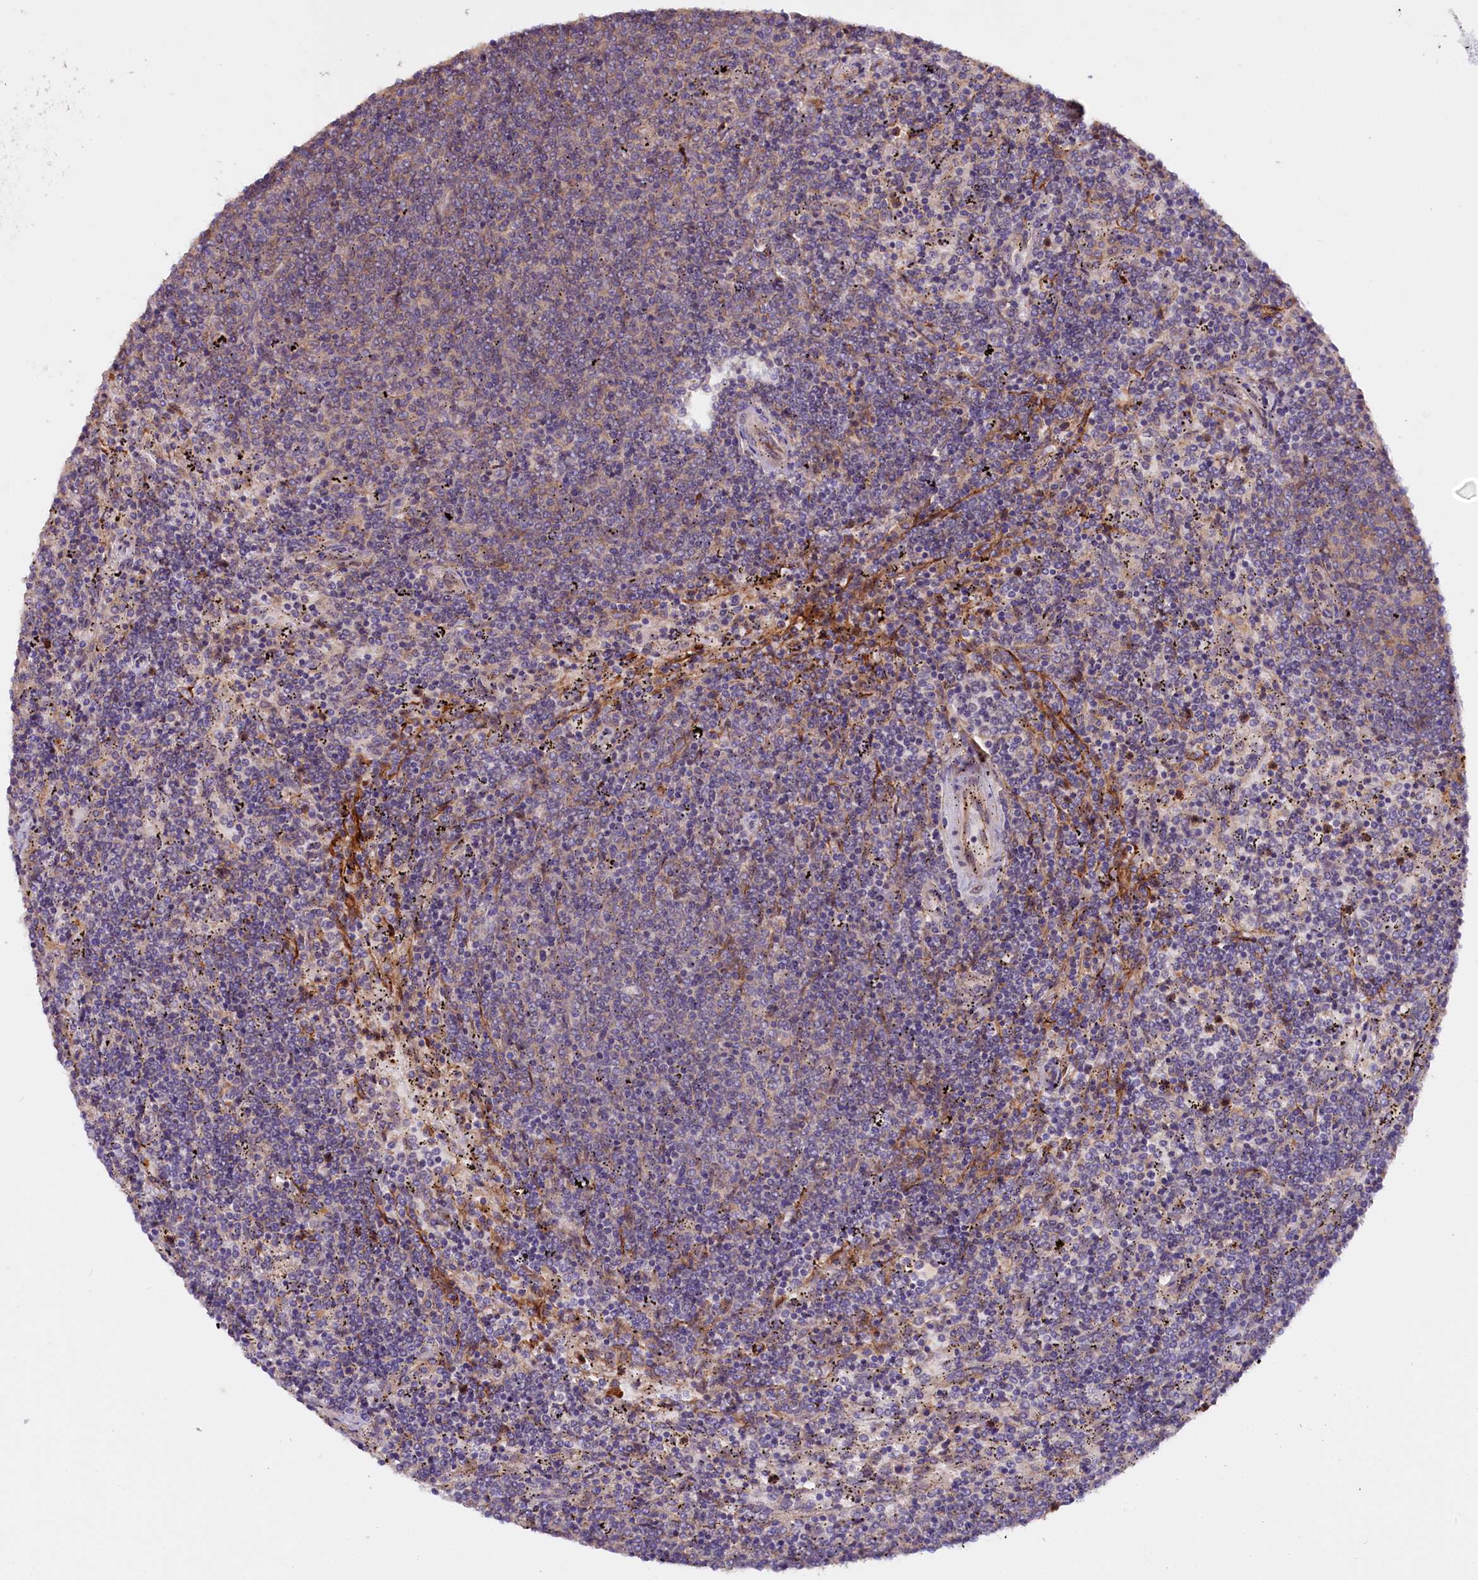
{"staining": {"intensity": "negative", "quantity": "none", "location": "none"}, "tissue": "lymphoma", "cell_type": "Tumor cells", "image_type": "cancer", "snomed": [{"axis": "morphology", "description": "Malignant lymphoma, non-Hodgkin's type, Low grade"}, {"axis": "topography", "description": "Spleen"}], "caption": "Tumor cells show no significant protein expression in malignant lymphoma, non-Hodgkin's type (low-grade).", "gene": "ETFBKMT", "patient": {"sex": "female", "age": 50}}